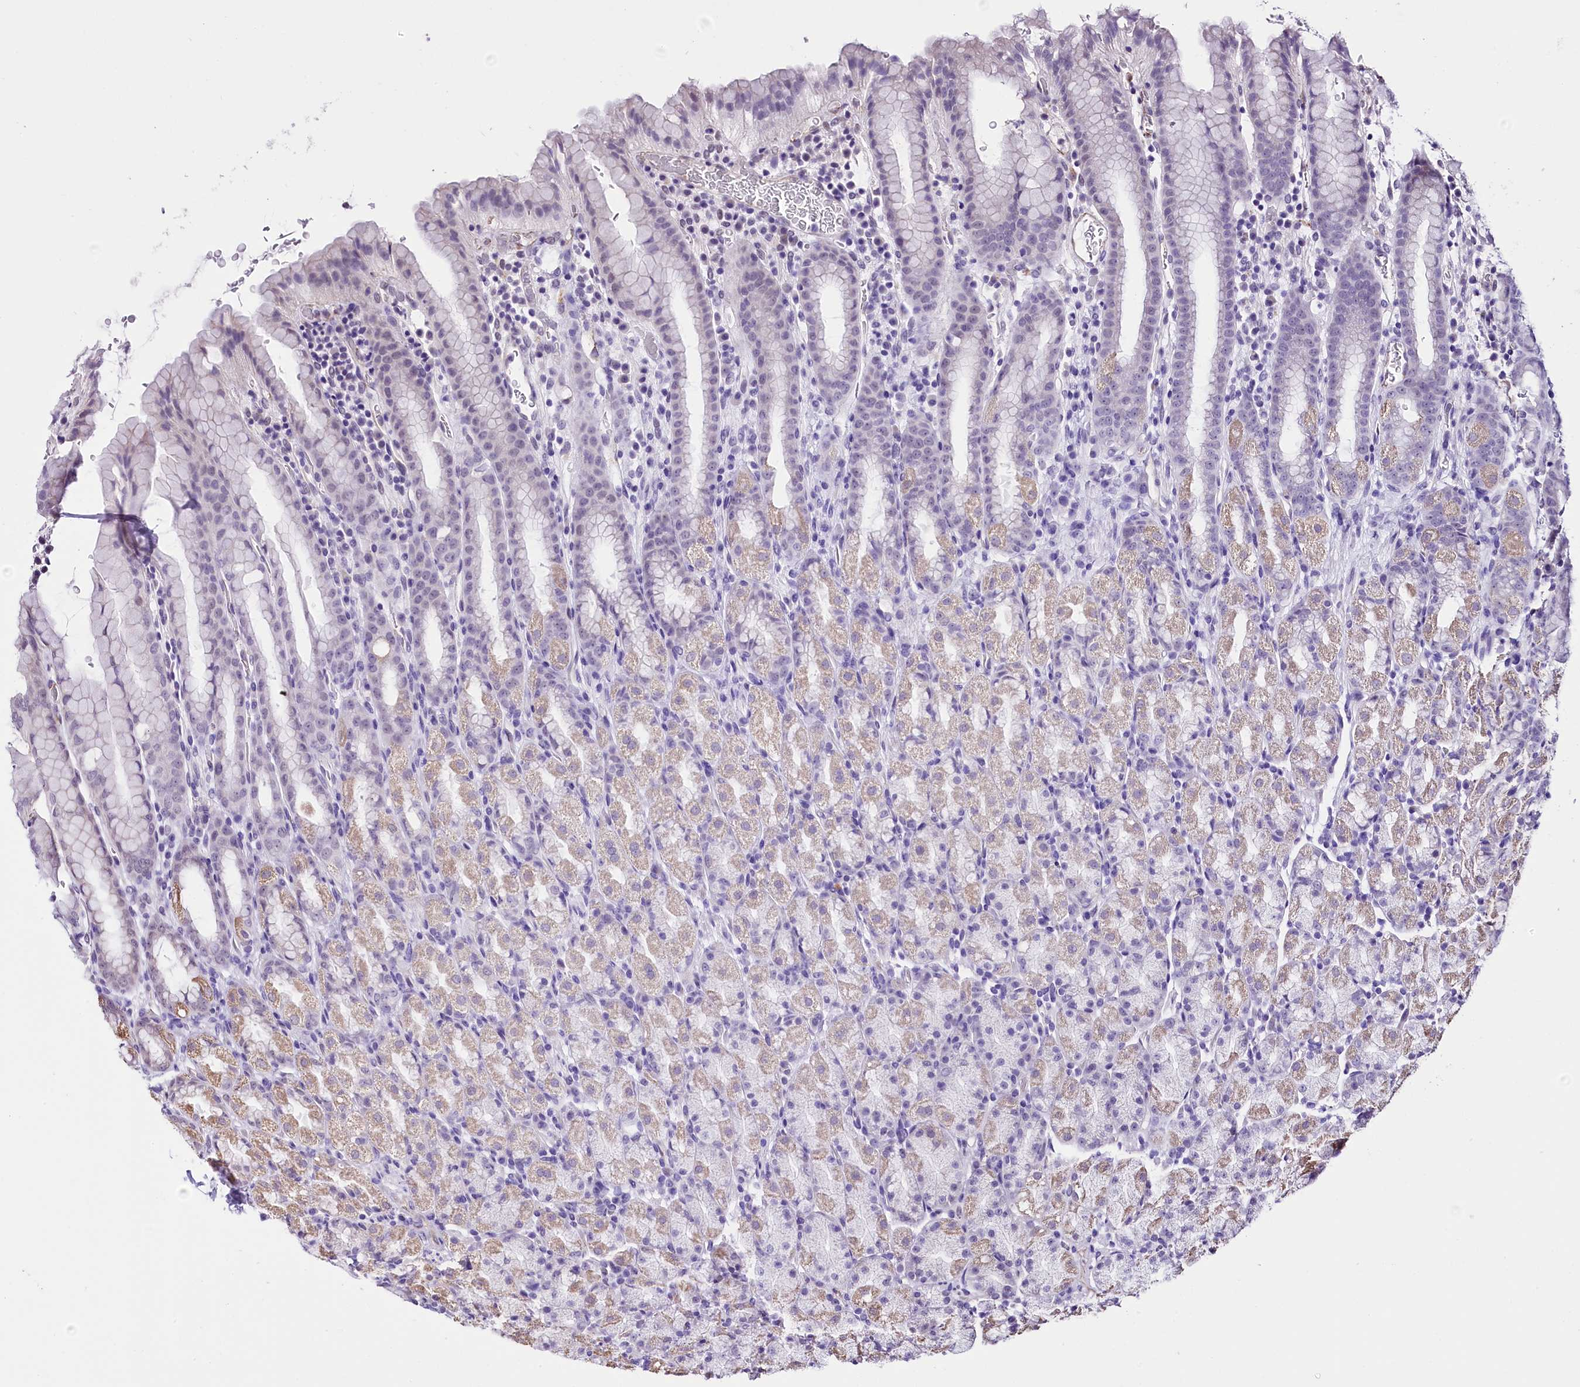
{"staining": {"intensity": "weak", "quantity": "<25%", "location": "cytoplasmic/membranous"}, "tissue": "stomach", "cell_type": "Glandular cells", "image_type": "normal", "snomed": [{"axis": "morphology", "description": "Normal tissue, NOS"}, {"axis": "topography", "description": "Stomach, upper"}, {"axis": "topography", "description": "Stomach, lower"}, {"axis": "topography", "description": "Small intestine"}], "caption": "Immunohistochemistry (IHC) image of normal stomach: human stomach stained with DAB demonstrates no significant protein expression in glandular cells.", "gene": "MRPL54", "patient": {"sex": "male", "age": 68}}